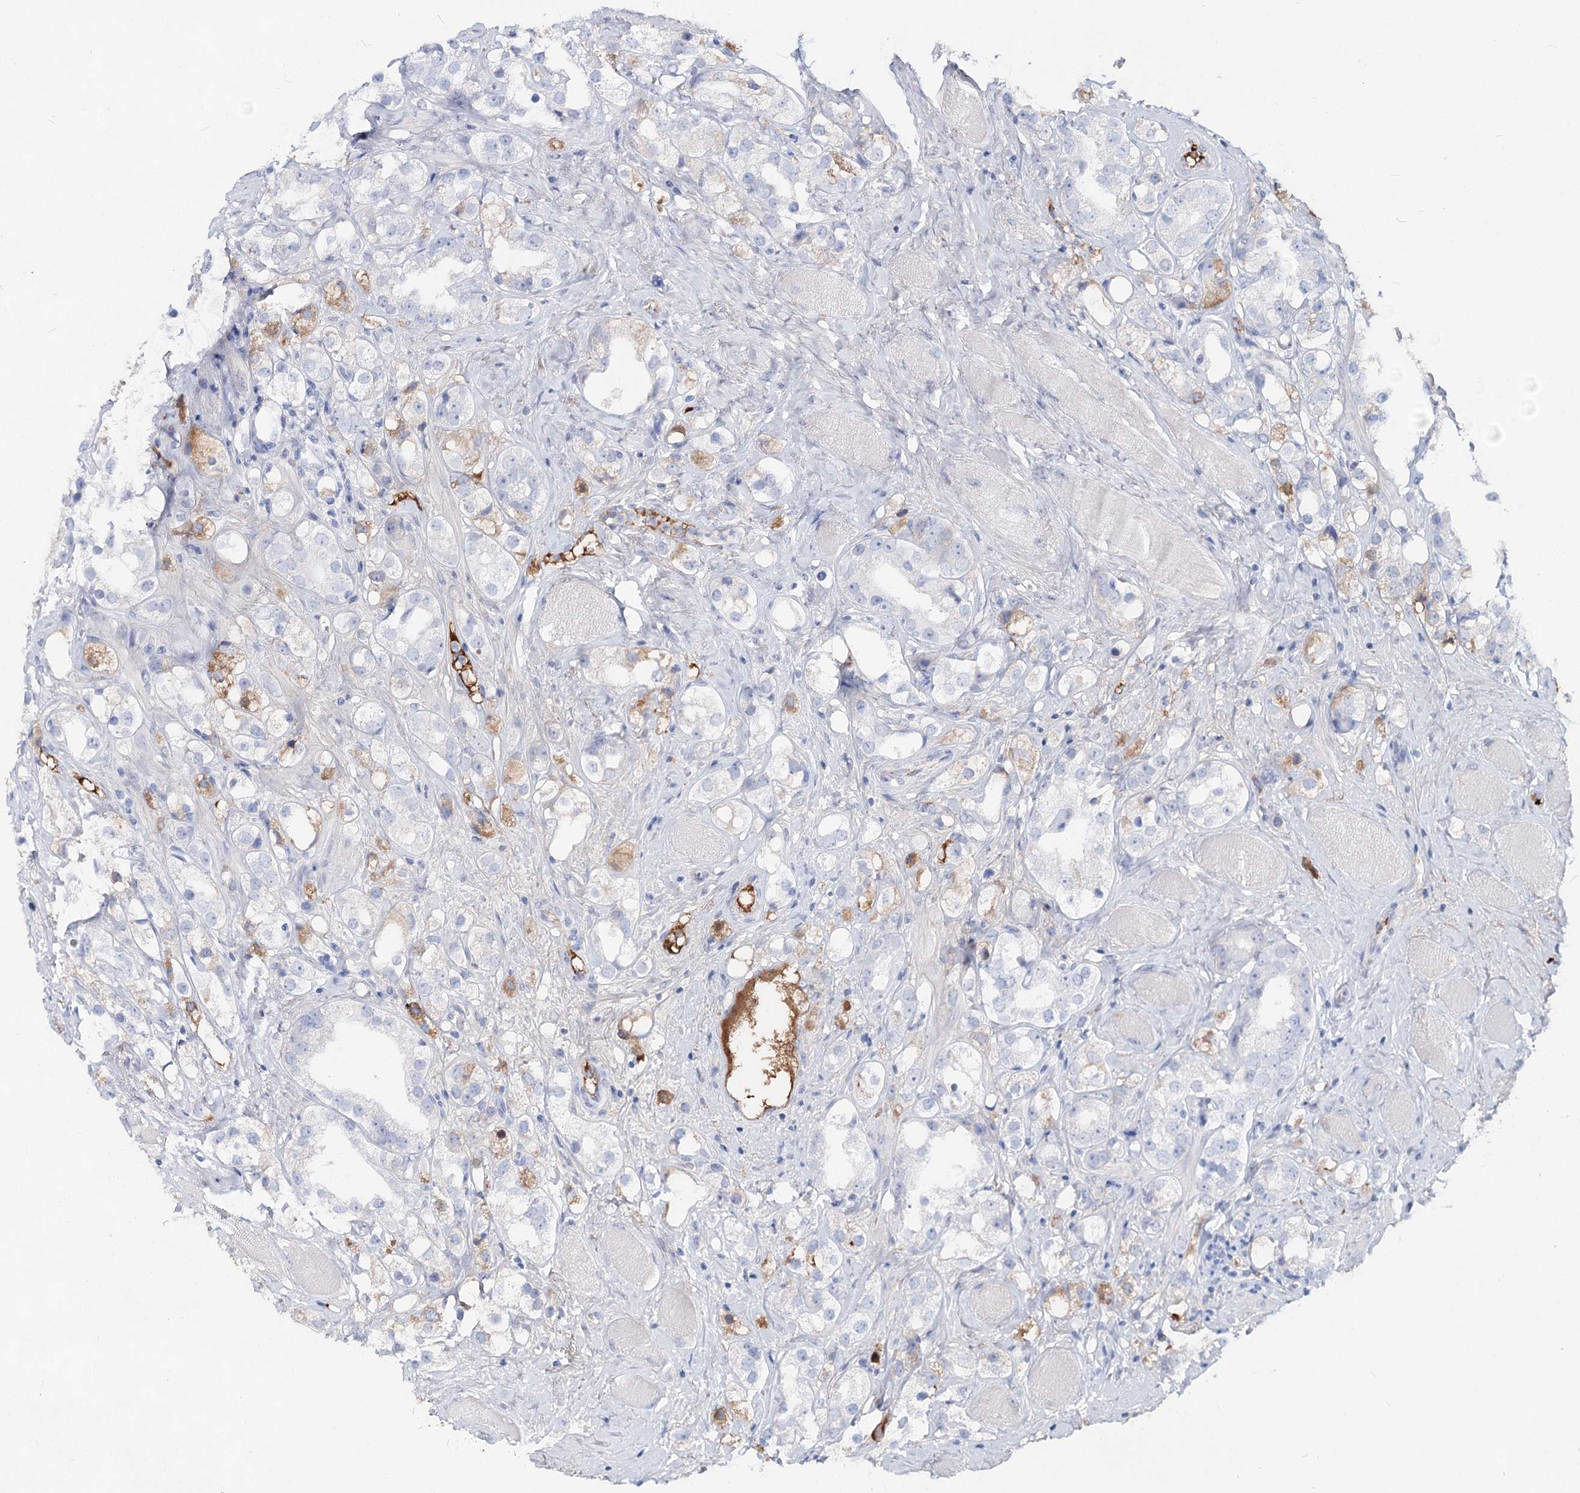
{"staining": {"intensity": "weak", "quantity": "<25%", "location": "cytoplasmic/membranous"}, "tissue": "prostate cancer", "cell_type": "Tumor cells", "image_type": "cancer", "snomed": [{"axis": "morphology", "description": "Adenocarcinoma, NOS"}, {"axis": "topography", "description": "Prostate"}], "caption": "A histopathology image of human prostate cancer is negative for staining in tumor cells. The staining was performed using DAB (3,3'-diaminobenzidine) to visualize the protein expression in brown, while the nuclei were stained in blue with hematoxylin (Magnification: 20x).", "gene": "TASOR2", "patient": {"sex": "male", "age": 79}}